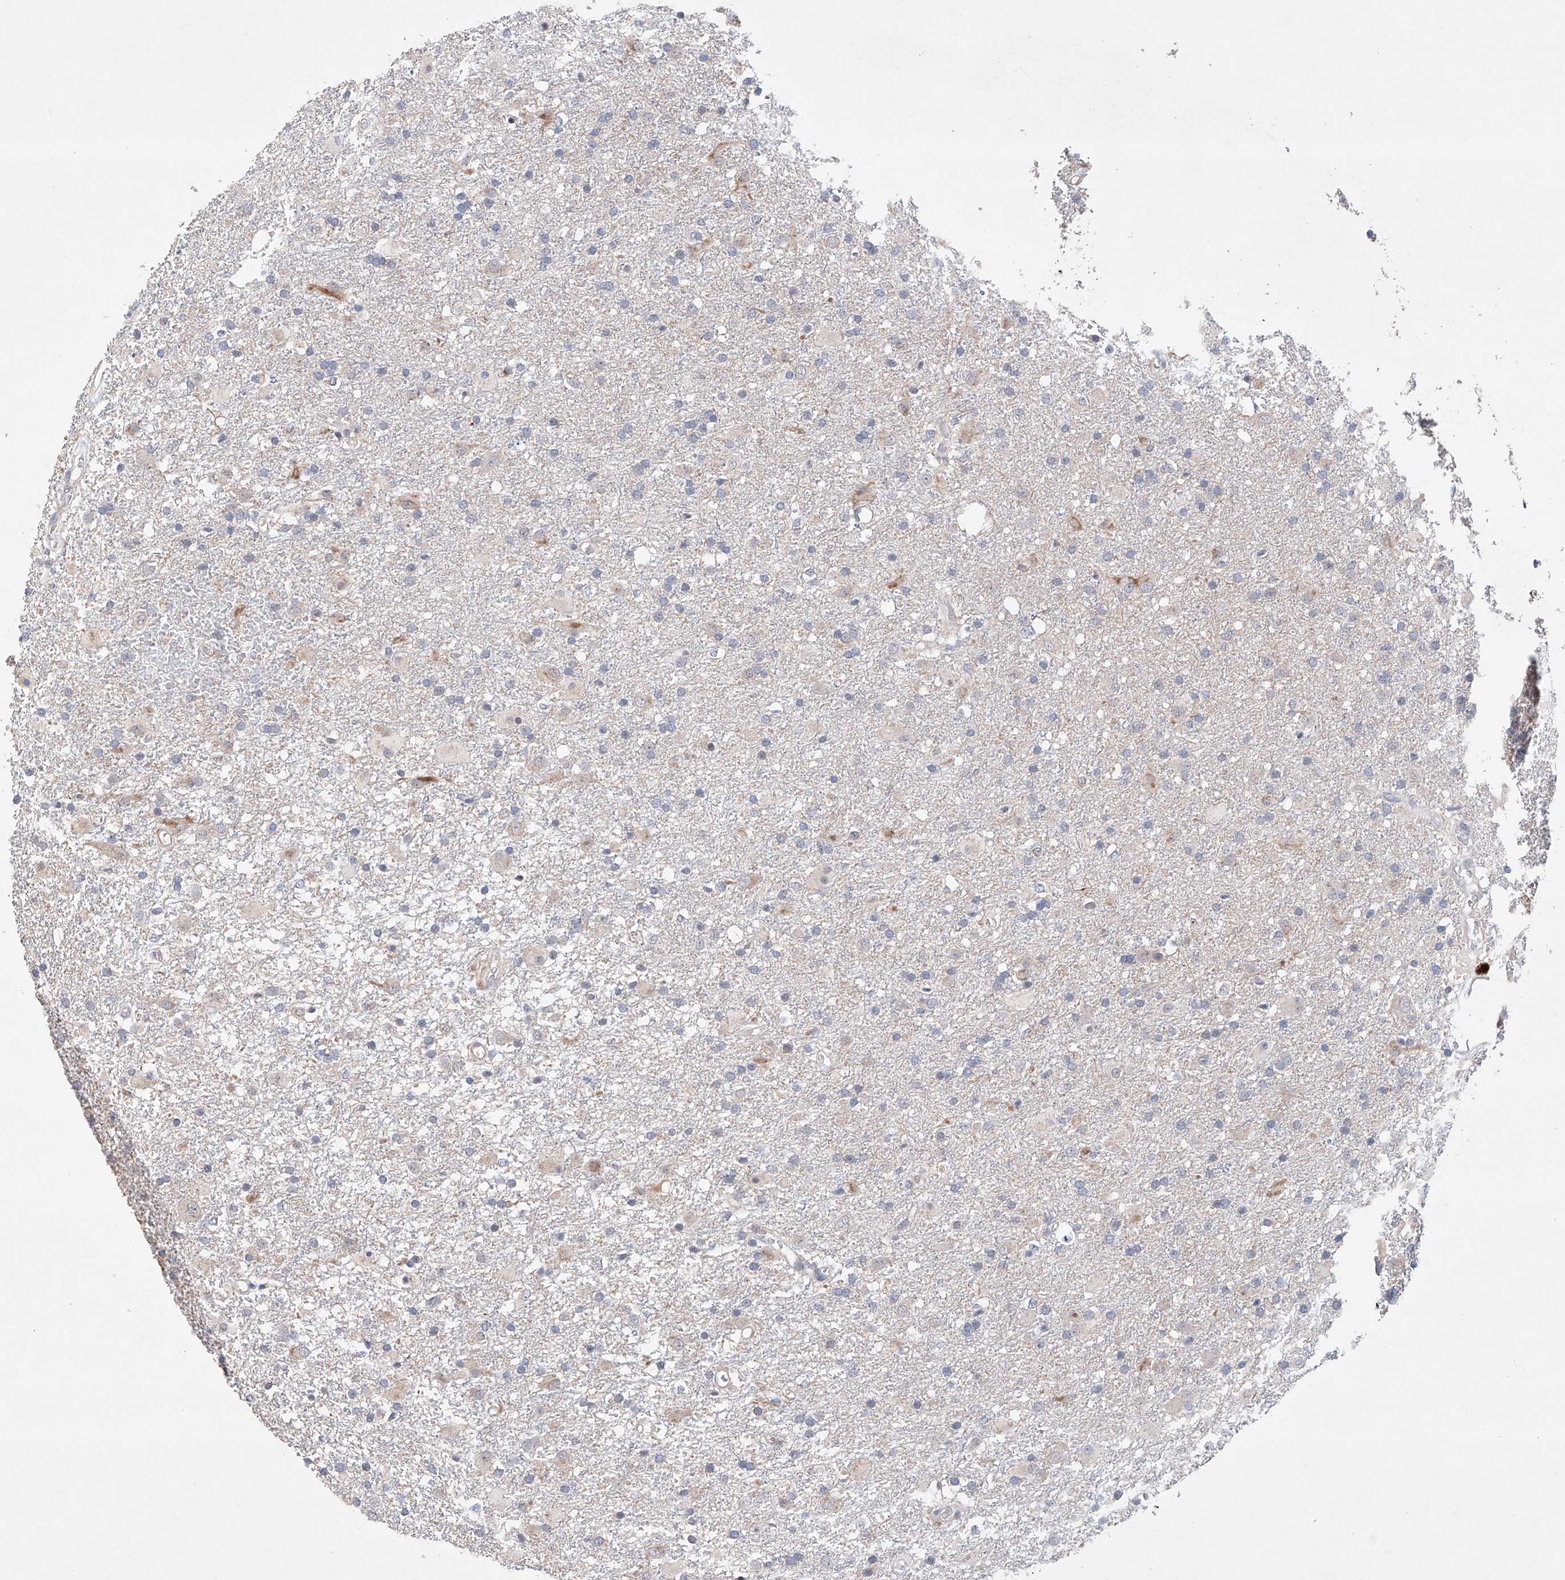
{"staining": {"intensity": "negative", "quantity": "none", "location": "none"}, "tissue": "glioma", "cell_type": "Tumor cells", "image_type": "cancer", "snomed": [{"axis": "morphology", "description": "Glioma, malignant, Low grade"}, {"axis": "topography", "description": "Brain"}], "caption": "Human malignant glioma (low-grade) stained for a protein using immunohistochemistry (IHC) shows no expression in tumor cells.", "gene": "AFG1L", "patient": {"sex": "male", "age": 65}}